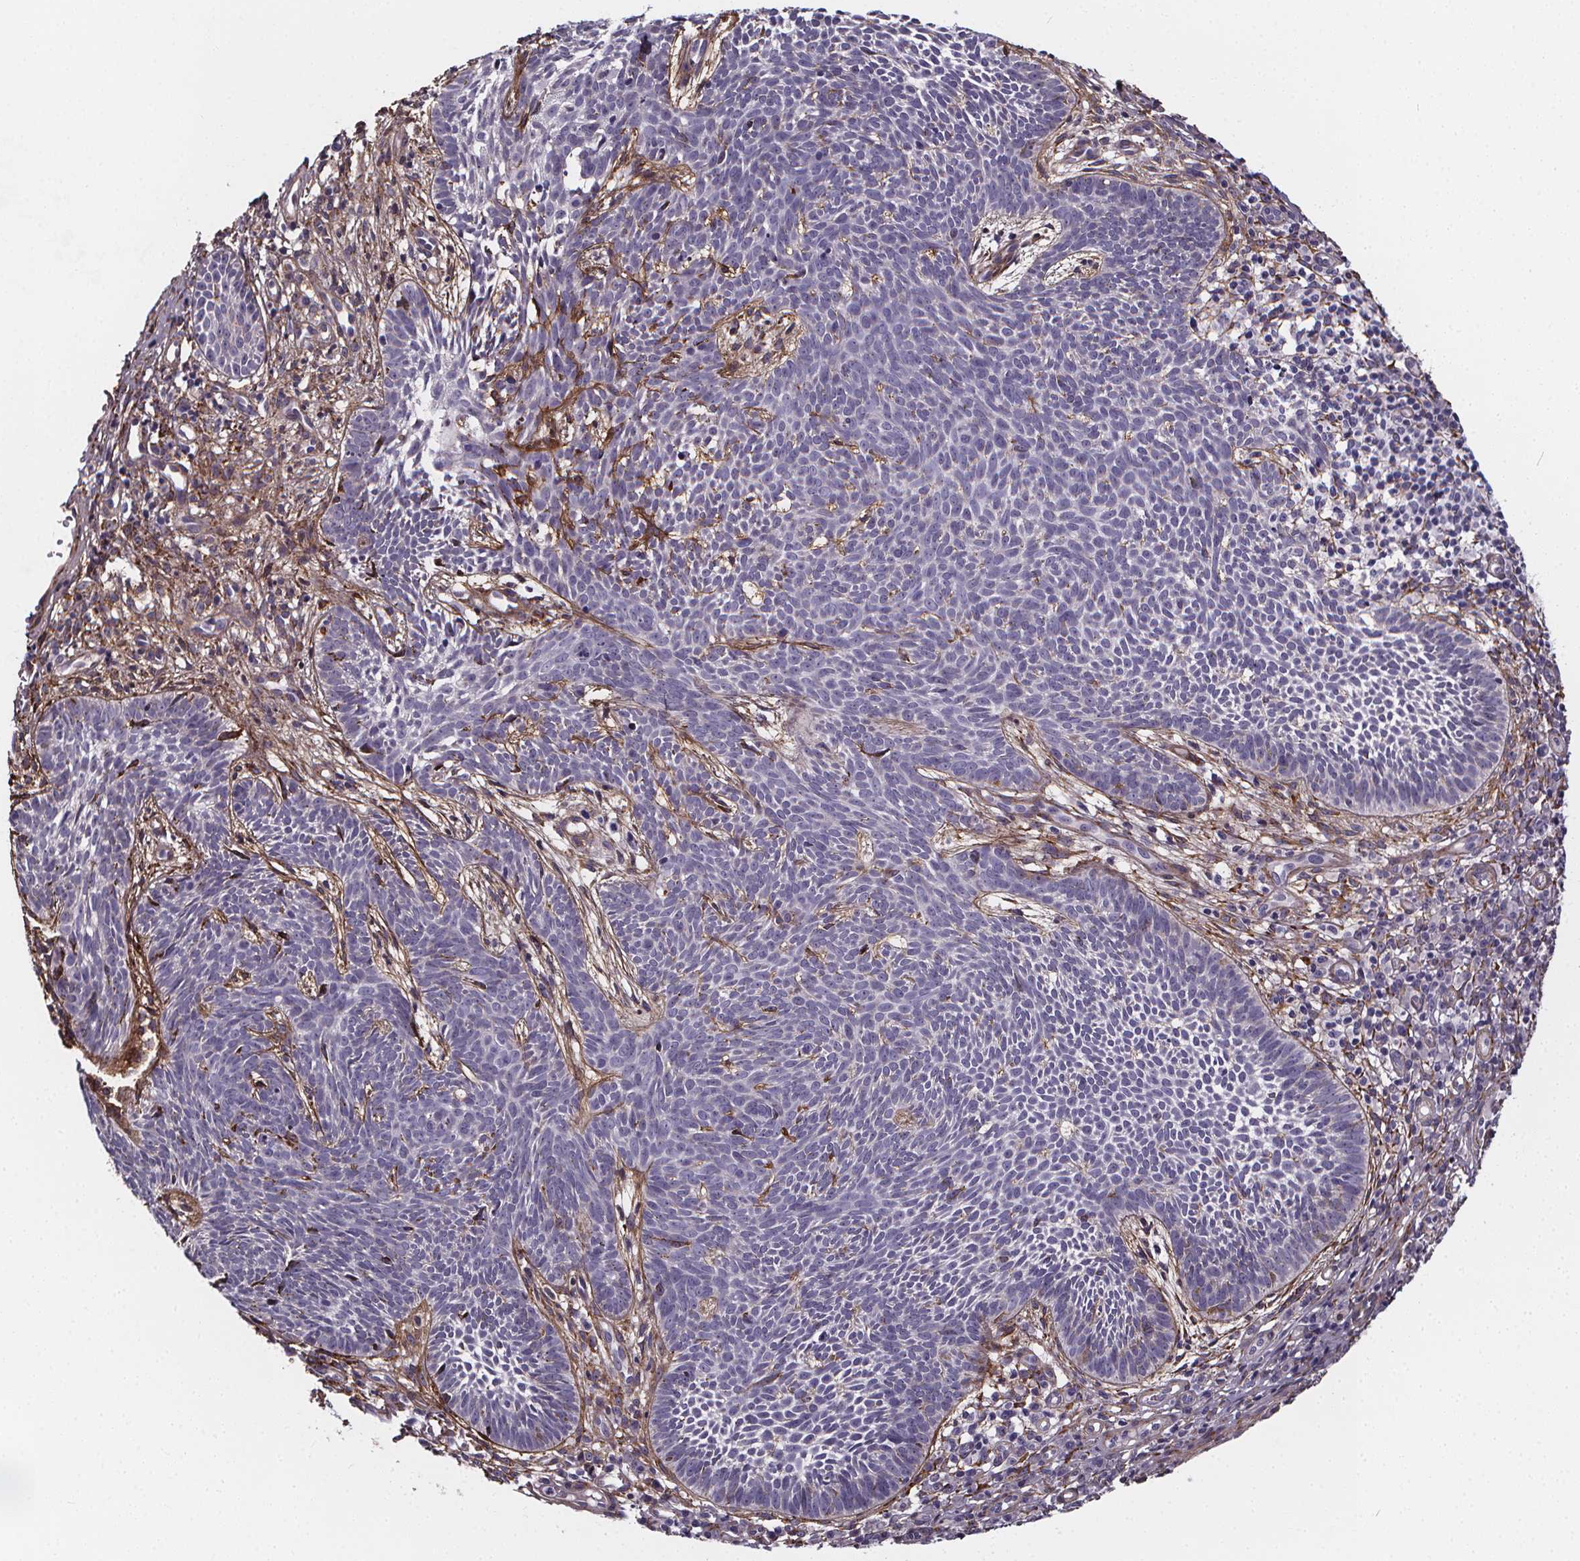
{"staining": {"intensity": "negative", "quantity": "none", "location": "none"}, "tissue": "skin cancer", "cell_type": "Tumor cells", "image_type": "cancer", "snomed": [{"axis": "morphology", "description": "Basal cell carcinoma"}, {"axis": "topography", "description": "Skin"}], "caption": "This image is of basal cell carcinoma (skin) stained with immunohistochemistry (IHC) to label a protein in brown with the nuclei are counter-stained blue. There is no positivity in tumor cells.", "gene": "AEBP1", "patient": {"sex": "male", "age": 59}}